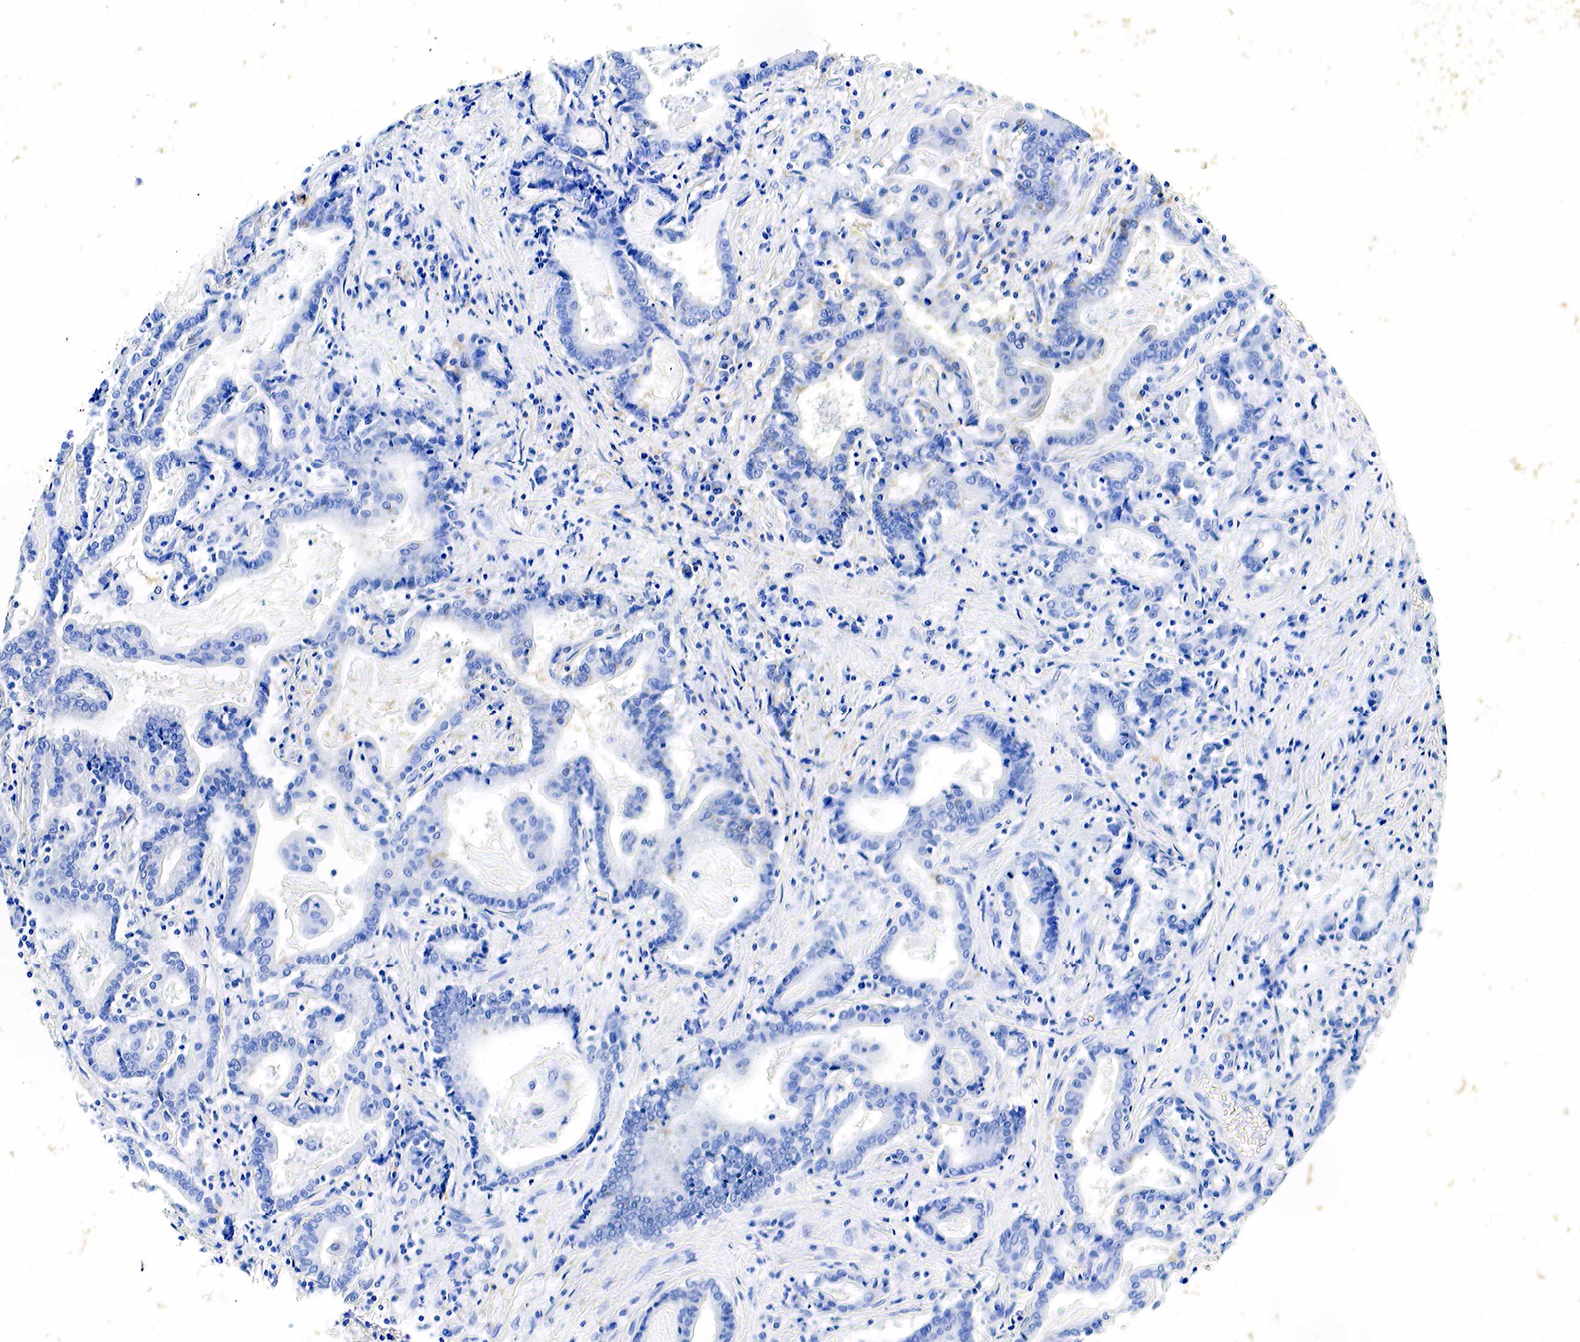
{"staining": {"intensity": "negative", "quantity": "none", "location": "none"}, "tissue": "liver cancer", "cell_type": "Tumor cells", "image_type": "cancer", "snomed": [{"axis": "morphology", "description": "Cholangiocarcinoma"}, {"axis": "topography", "description": "Liver"}], "caption": "Immunohistochemistry (IHC) photomicrograph of cholangiocarcinoma (liver) stained for a protein (brown), which exhibits no positivity in tumor cells.", "gene": "GCG", "patient": {"sex": "male", "age": 57}}